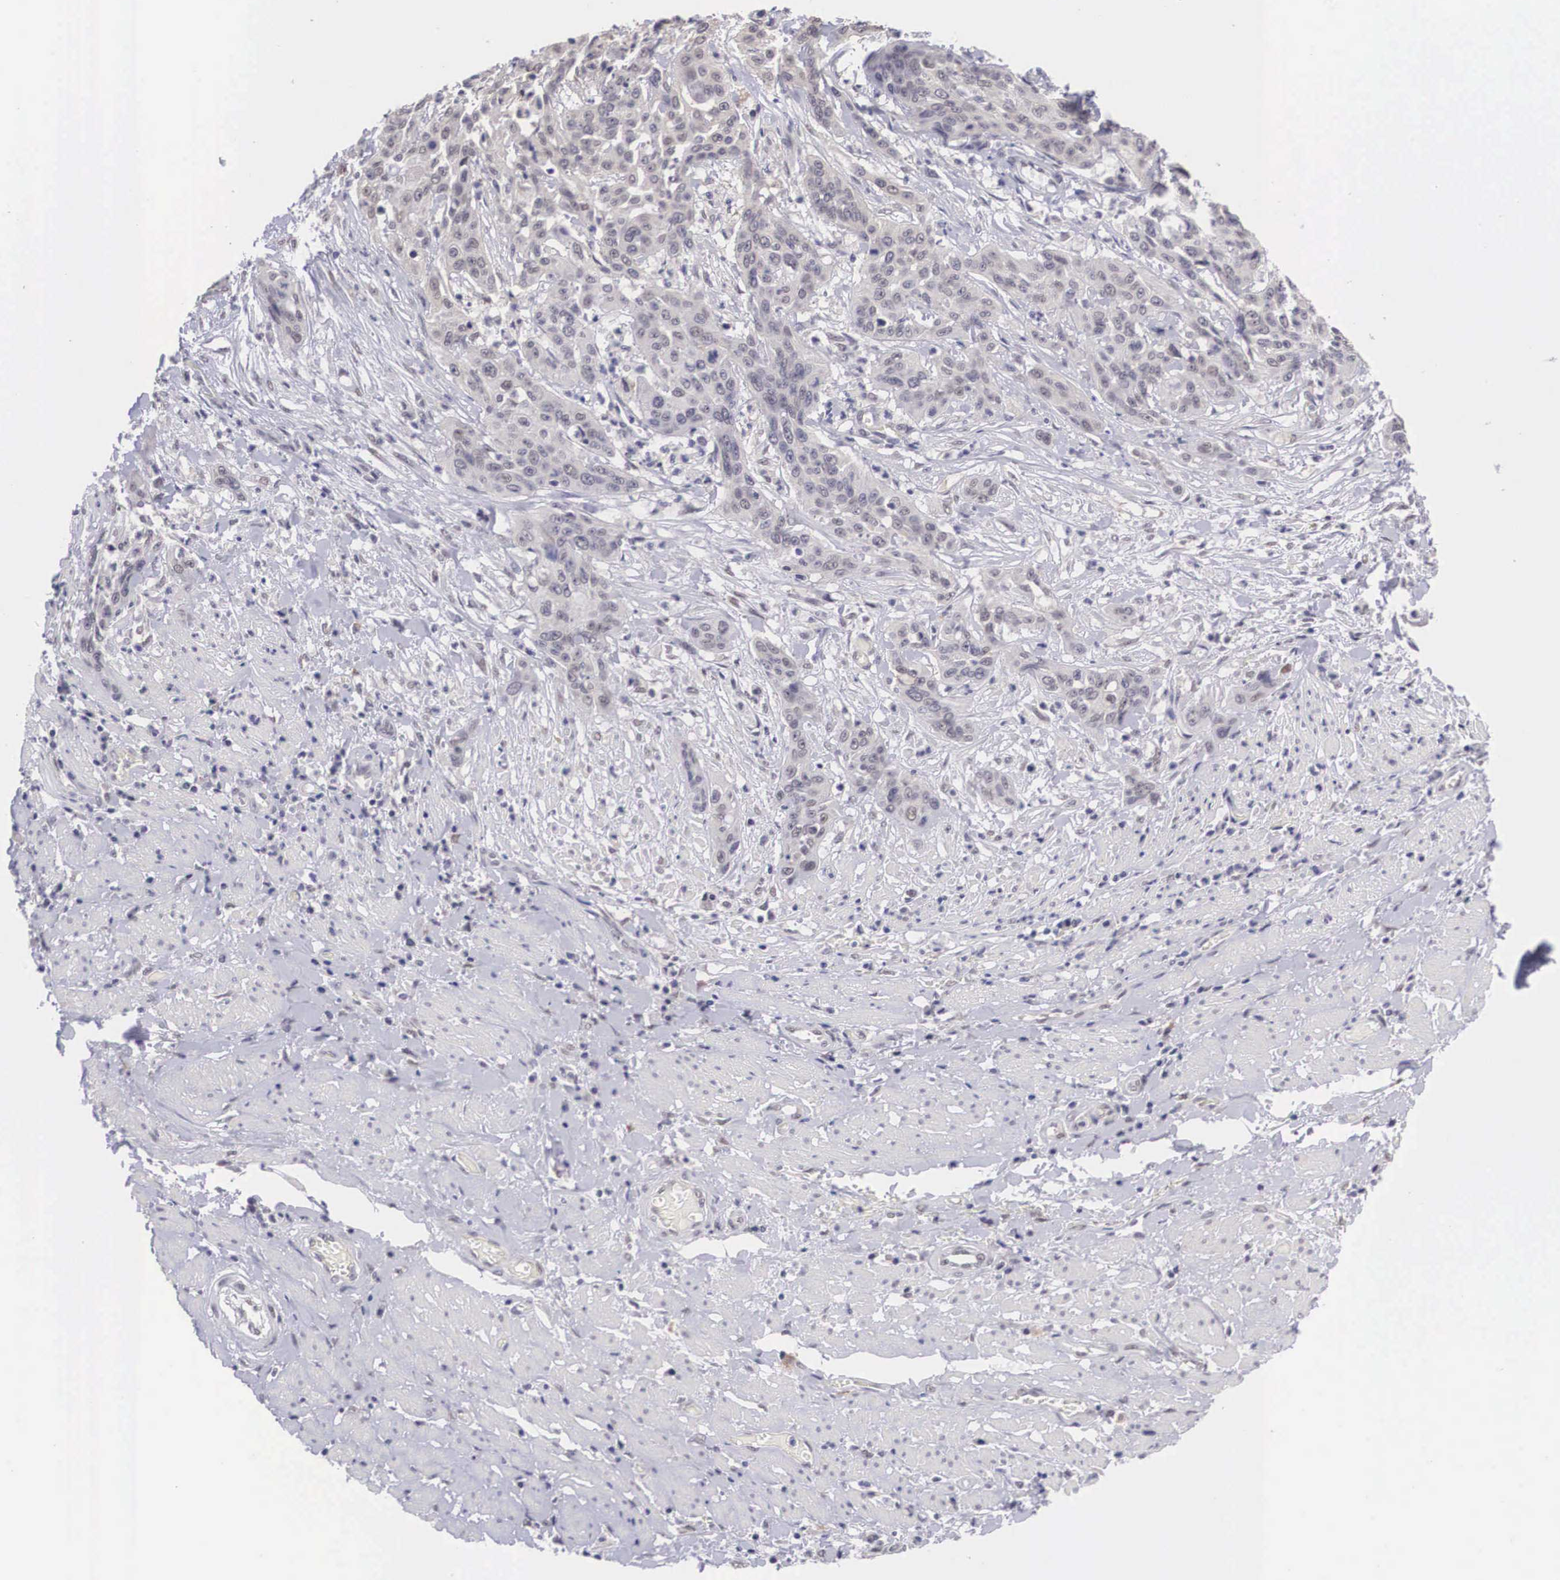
{"staining": {"intensity": "weak", "quantity": "<25%", "location": "cytoplasmic/membranous,nuclear"}, "tissue": "cervical cancer", "cell_type": "Tumor cells", "image_type": "cancer", "snomed": [{"axis": "morphology", "description": "Squamous cell carcinoma, NOS"}, {"axis": "topography", "description": "Cervix"}], "caption": "Protein analysis of cervical cancer reveals no significant staining in tumor cells.", "gene": "NINL", "patient": {"sex": "female", "age": 41}}